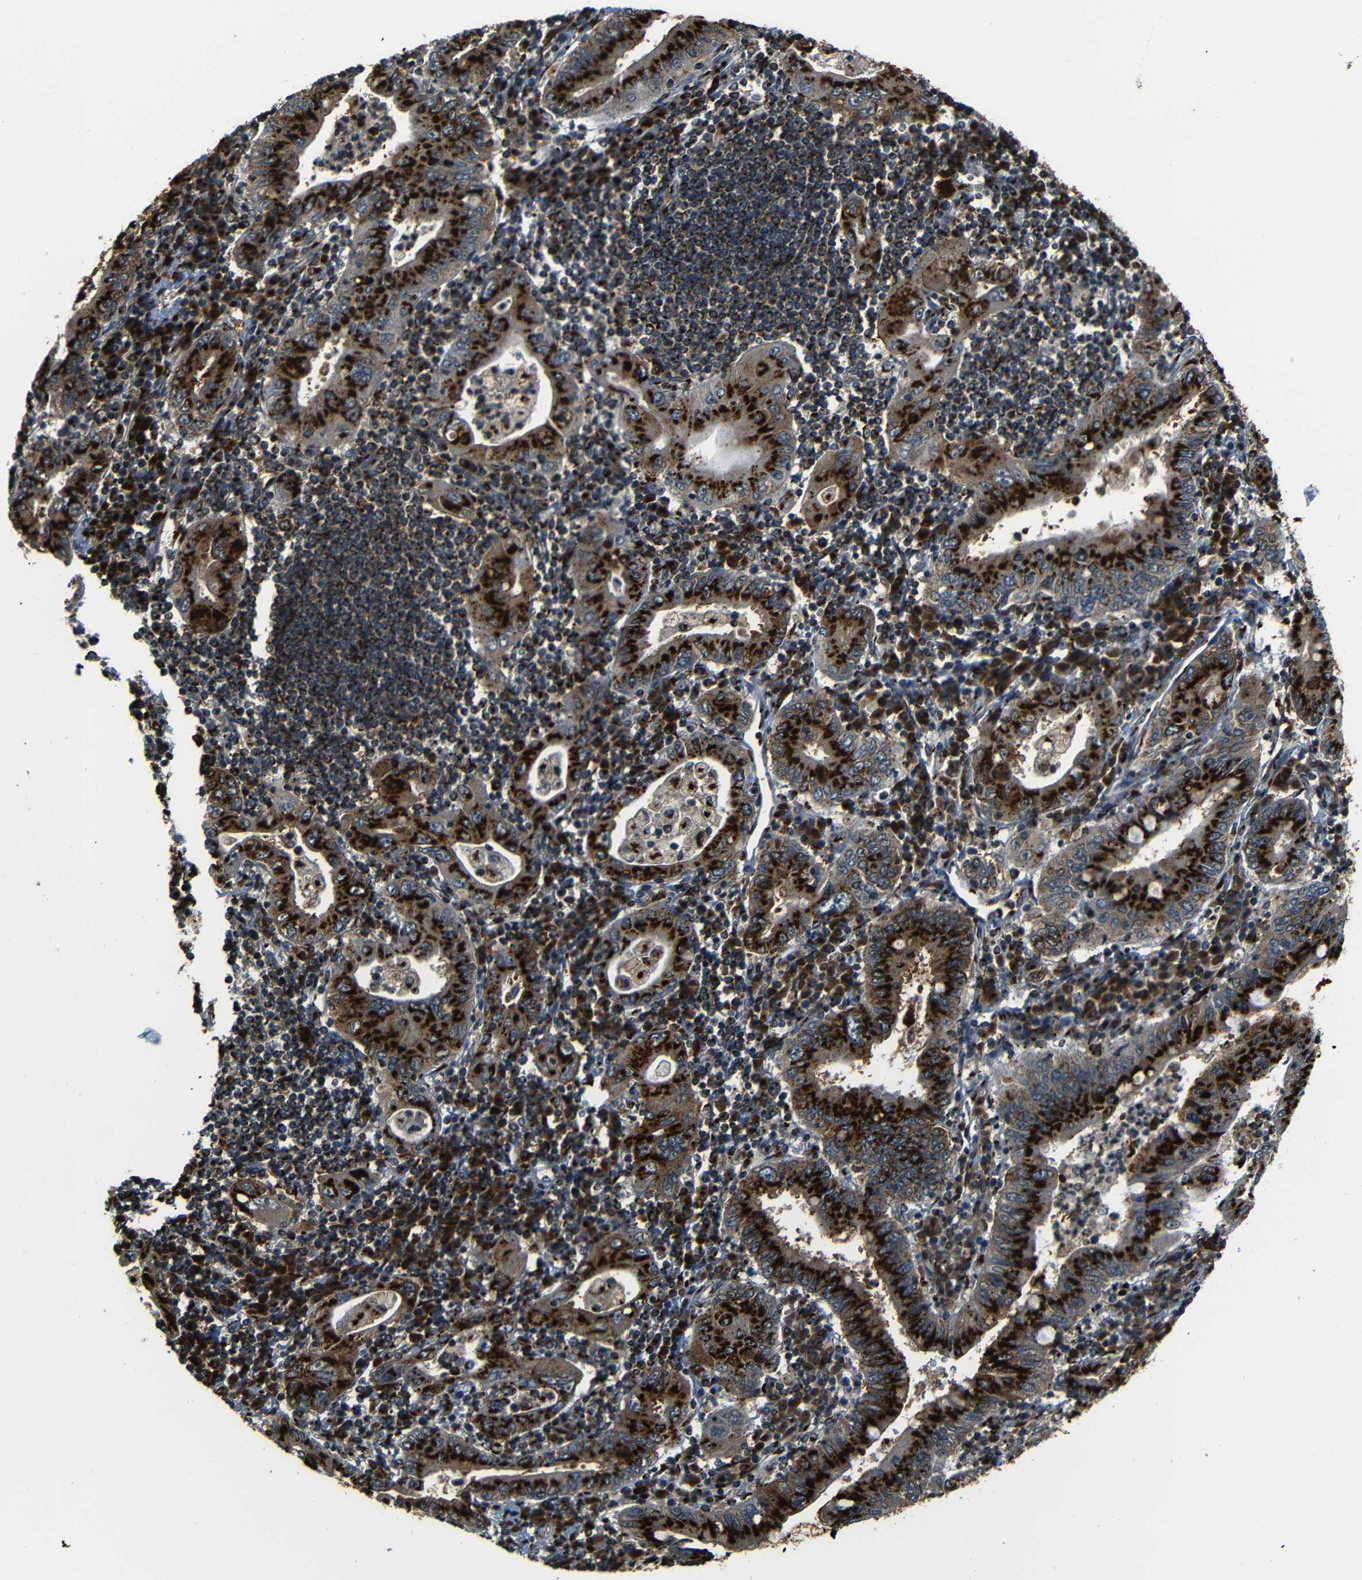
{"staining": {"intensity": "strong", "quantity": ">75%", "location": "cytoplasmic/membranous"}, "tissue": "stomach cancer", "cell_type": "Tumor cells", "image_type": "cancer", "snomed": [{"axis": "morphology", "description": "Normal tissue, NOS"}, {"axis": "morphology", "description": "Adenocarcinoma, NOS"}, {"axis": "topography", "description": "Esophagus"}, {"axis": "topography", "description": "Stomach, upper"}, {"axis": "topography", "description": "Peripheral nerve tissue"}], "caption": "Protein analysis of stomach cancer (adenocarcinoma) tissue reveals strong cytoplasmic/membranous staining in about >75% of tumor cells.", "gene": "TGOLN2", "patient": {"sex": "male", "age": 62}}